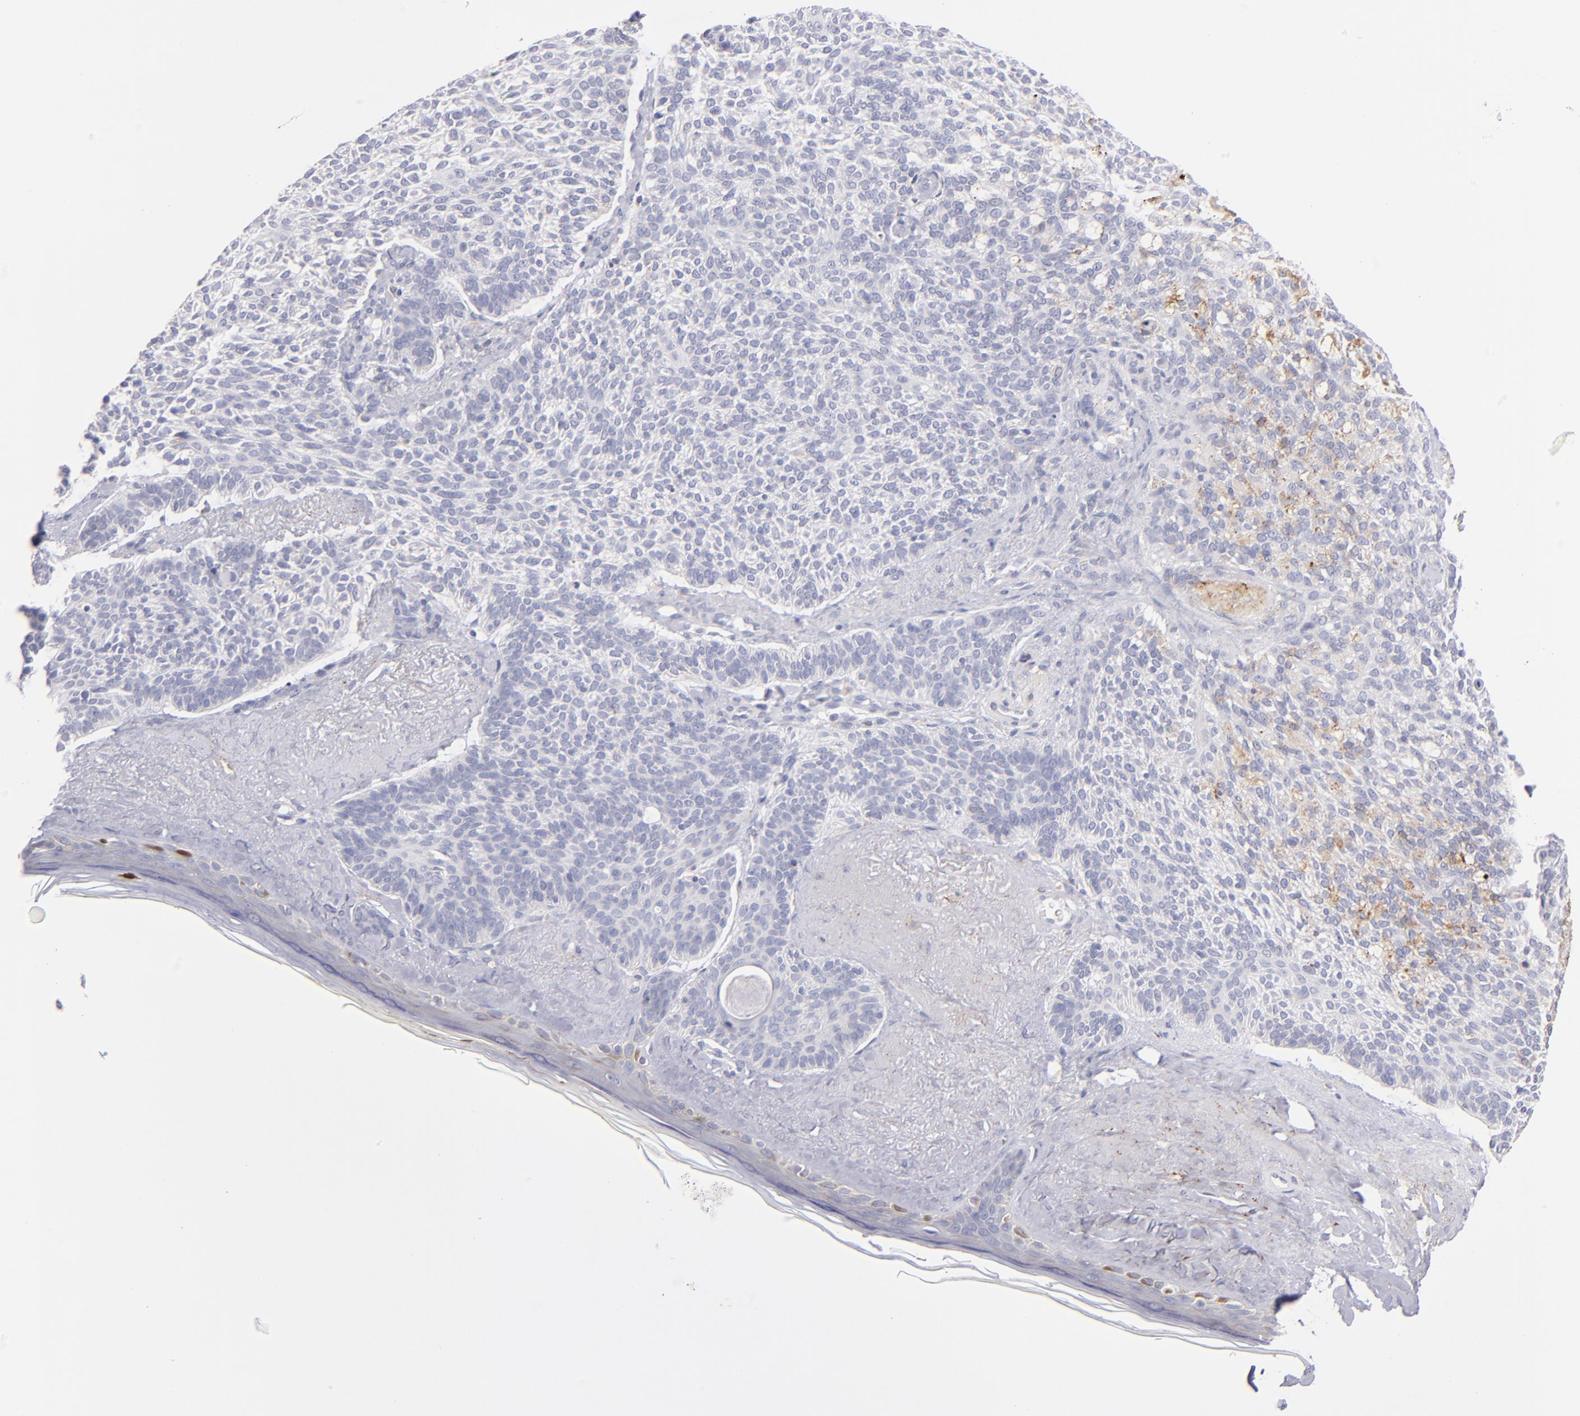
{"staining": {"intensity": "weak", "quantity": "<25%", "location": "cytoplasmic/membranous"}, "tissue": "skin cancer", "cell_type": "Tumor cells", "image_type": "cancer", "snomed": [{"axis": "morphology", "description": "Normal tissue, NOS"}, {"axis": "morphology", "description": "Basal cell carcinoma"}, {"axis": "topography", "description": "Skin"}], "caption": "DAB immunohistochemical staining of basal cell carcinoma (skin) shows no significant expression in tumor cells. The staining was performed using DAB (3,3'-diaminobenzidine) to visualize the protein expression in brown, while the nuclei were stained in blue with hematoxylin (Magnification: 20x).", "gene": "MFGE8", "patient": {"sex": "female", "age": 70}}